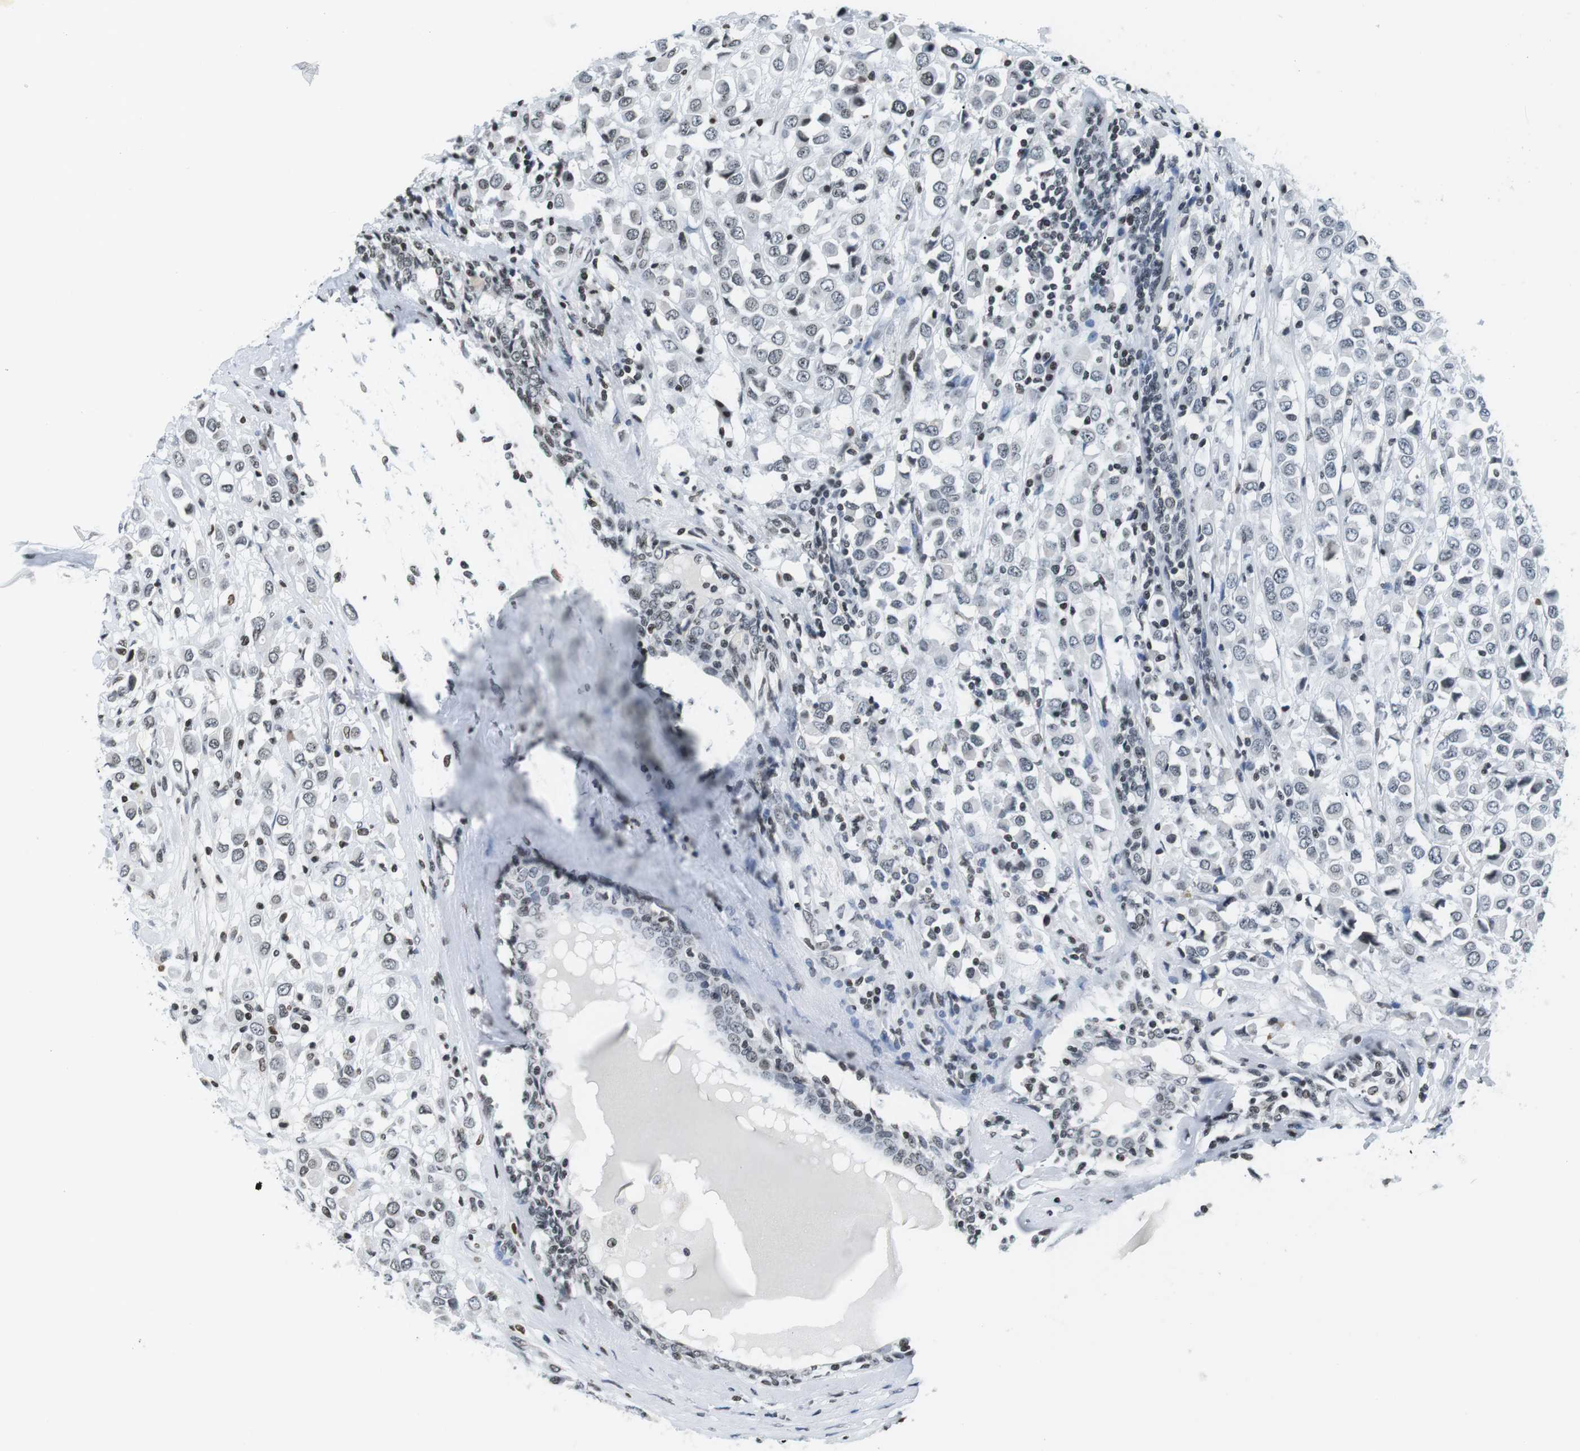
{"staining": {"intensity": "negative", "quantity": "none", "location": "none"}, "tissue": "breast cancer", "cell_type": "Tumor cells", "image_type": "cancer", "snomed": [{"axis": "morphology", "description": "Duct carcinoma"}, {"axis": "topography", "description": "Breast"}], "caption": "High magnification brightfield microscopy of breast cancer stained with DAB (brown) and counterstained with hematoxylin (blue): tumor cells show no significant expression.", "gene": "E2F2", "patient": {"sex": "female", "age": 61}}